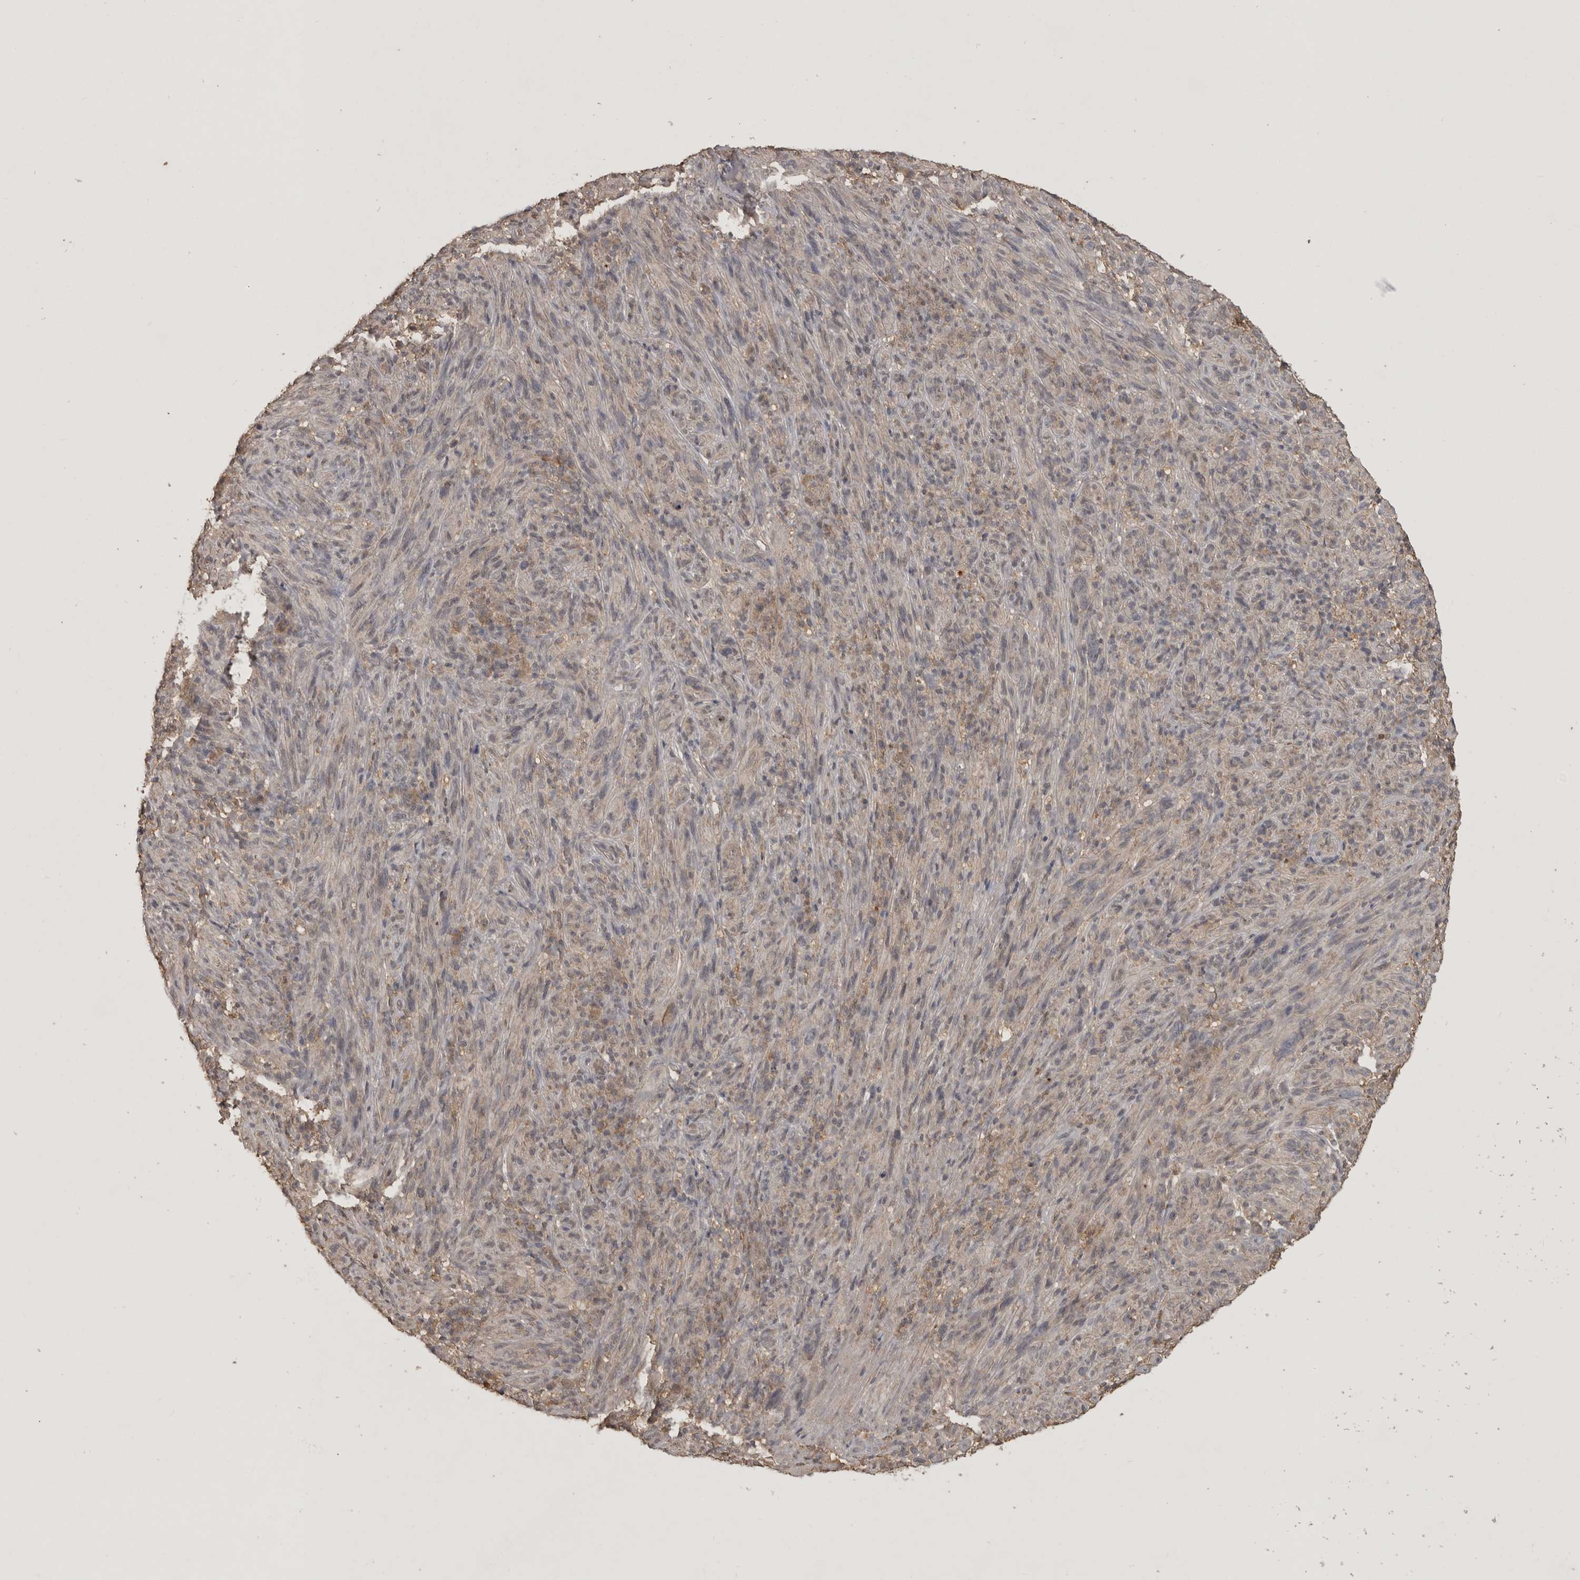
{"staining": {"intensity": "weak", "quantity": "<25%", "location": "cytoplasmic/membranous"}, "tissue": "melanoma", "cell_type": "Tumor cells", "image_type": "cancer", "snomed": [{"axis": "morphology", "description": "Malignant melanoma, NOS"}, {"axis": "topography", "description": "Skin of head"}], "caption": "A high-resolution photomicrograph shows immunohistochemistry (IHC) staining of malignant melanoma, which exhibits no significant staining in tumor cells.", "gene": "ADAMTS4", "patient": {"sex": "male", "age": 96}}